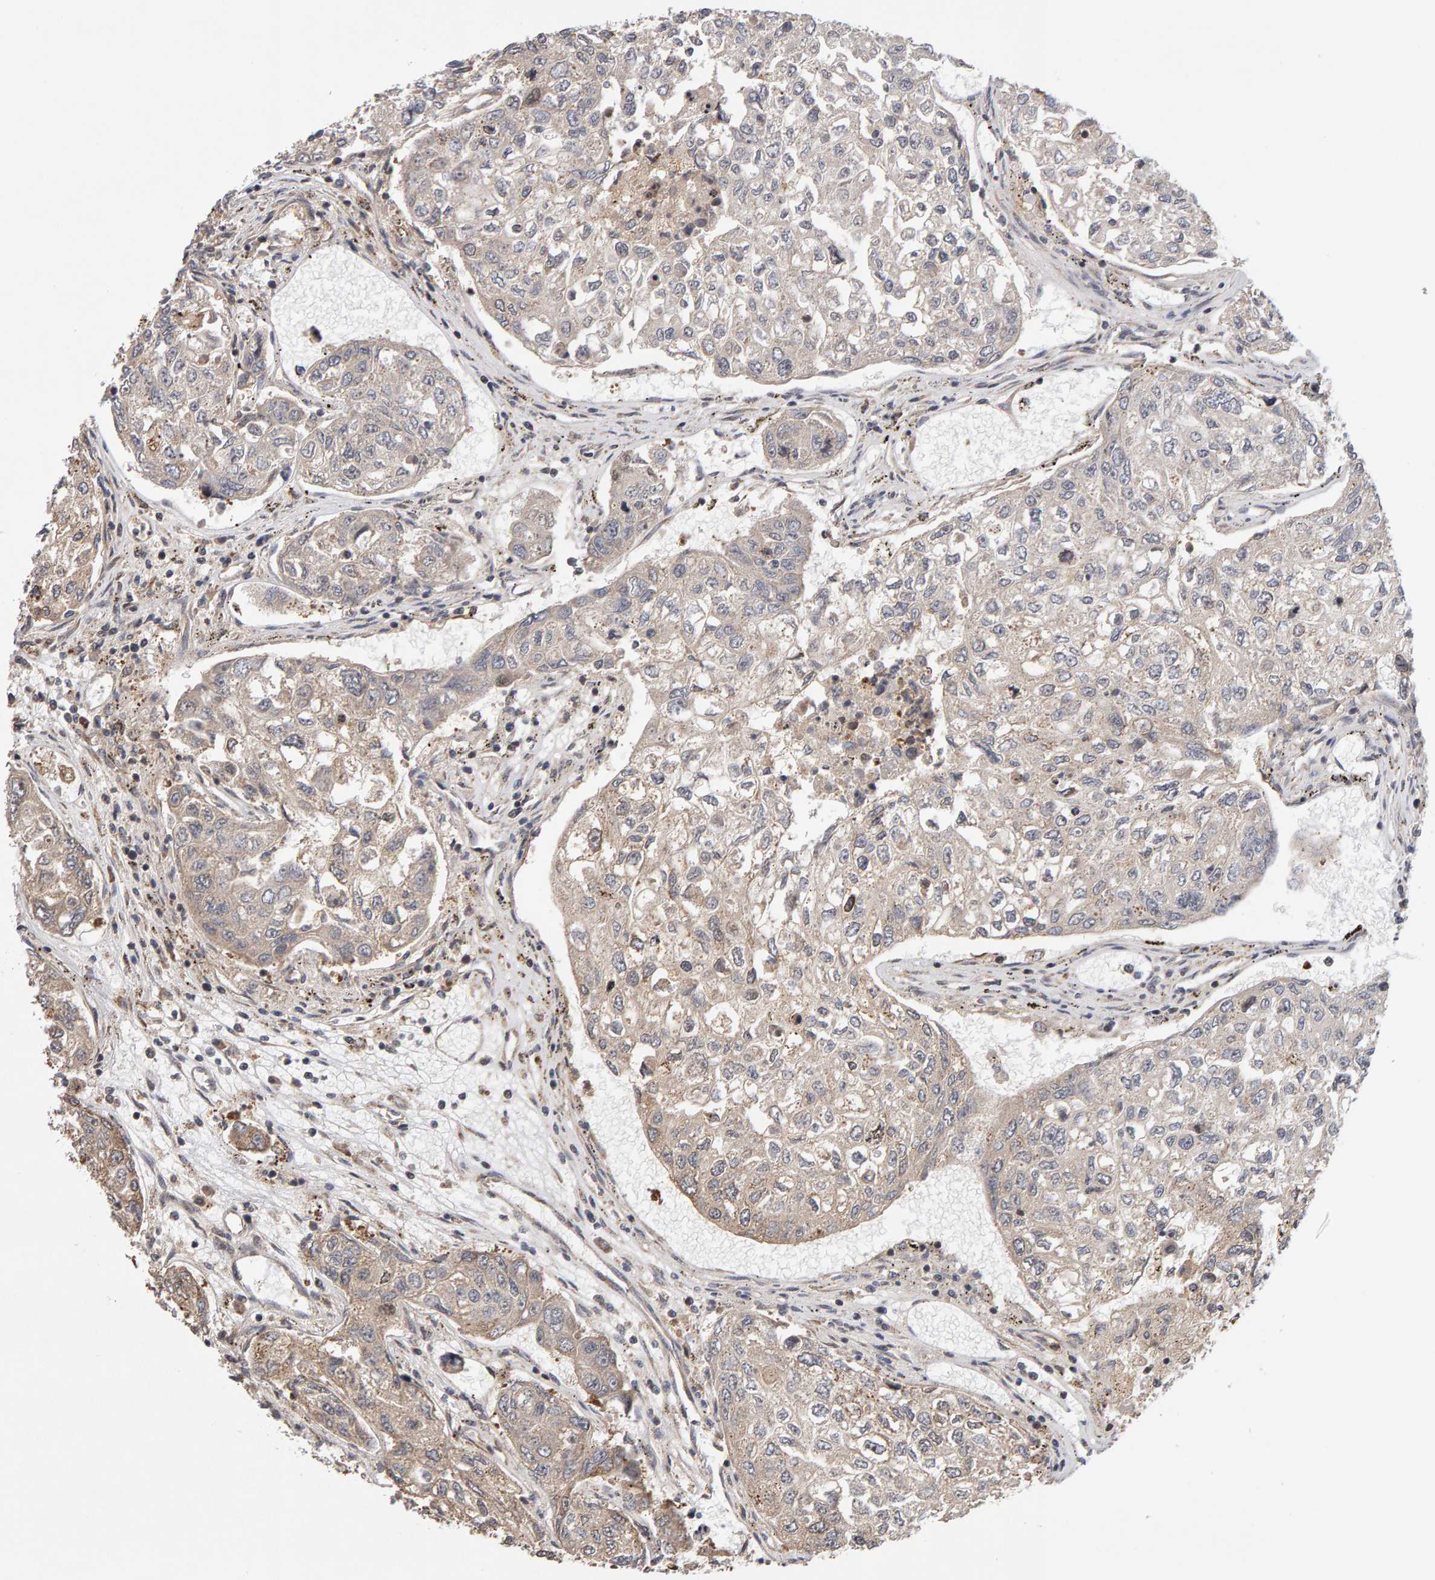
{"staining": {"intensity": "weak", "quantity": "25%-75%", "location": "cytoplasmic/membranous"}, "tissue": "urothelial cancer", "cell_type": "Tumor cells", "image_type": "cancer", "snomed": [{"axis": "morphology", "description": "Urothelial carcinoma, High grade"}, {"axis": "topography", "description": "Lymph node"}, {"axis": "topography", "description": "Urinary bladder"}], "caption": "Protein expression by immunohistochemistry demonstrates weak cytoplasmic/membranous expression in approximately 25%-75% of tumor cells in urothelial cancer.", "gene": "LZTS1", "patient": {"sex": "male", "age": 51}}